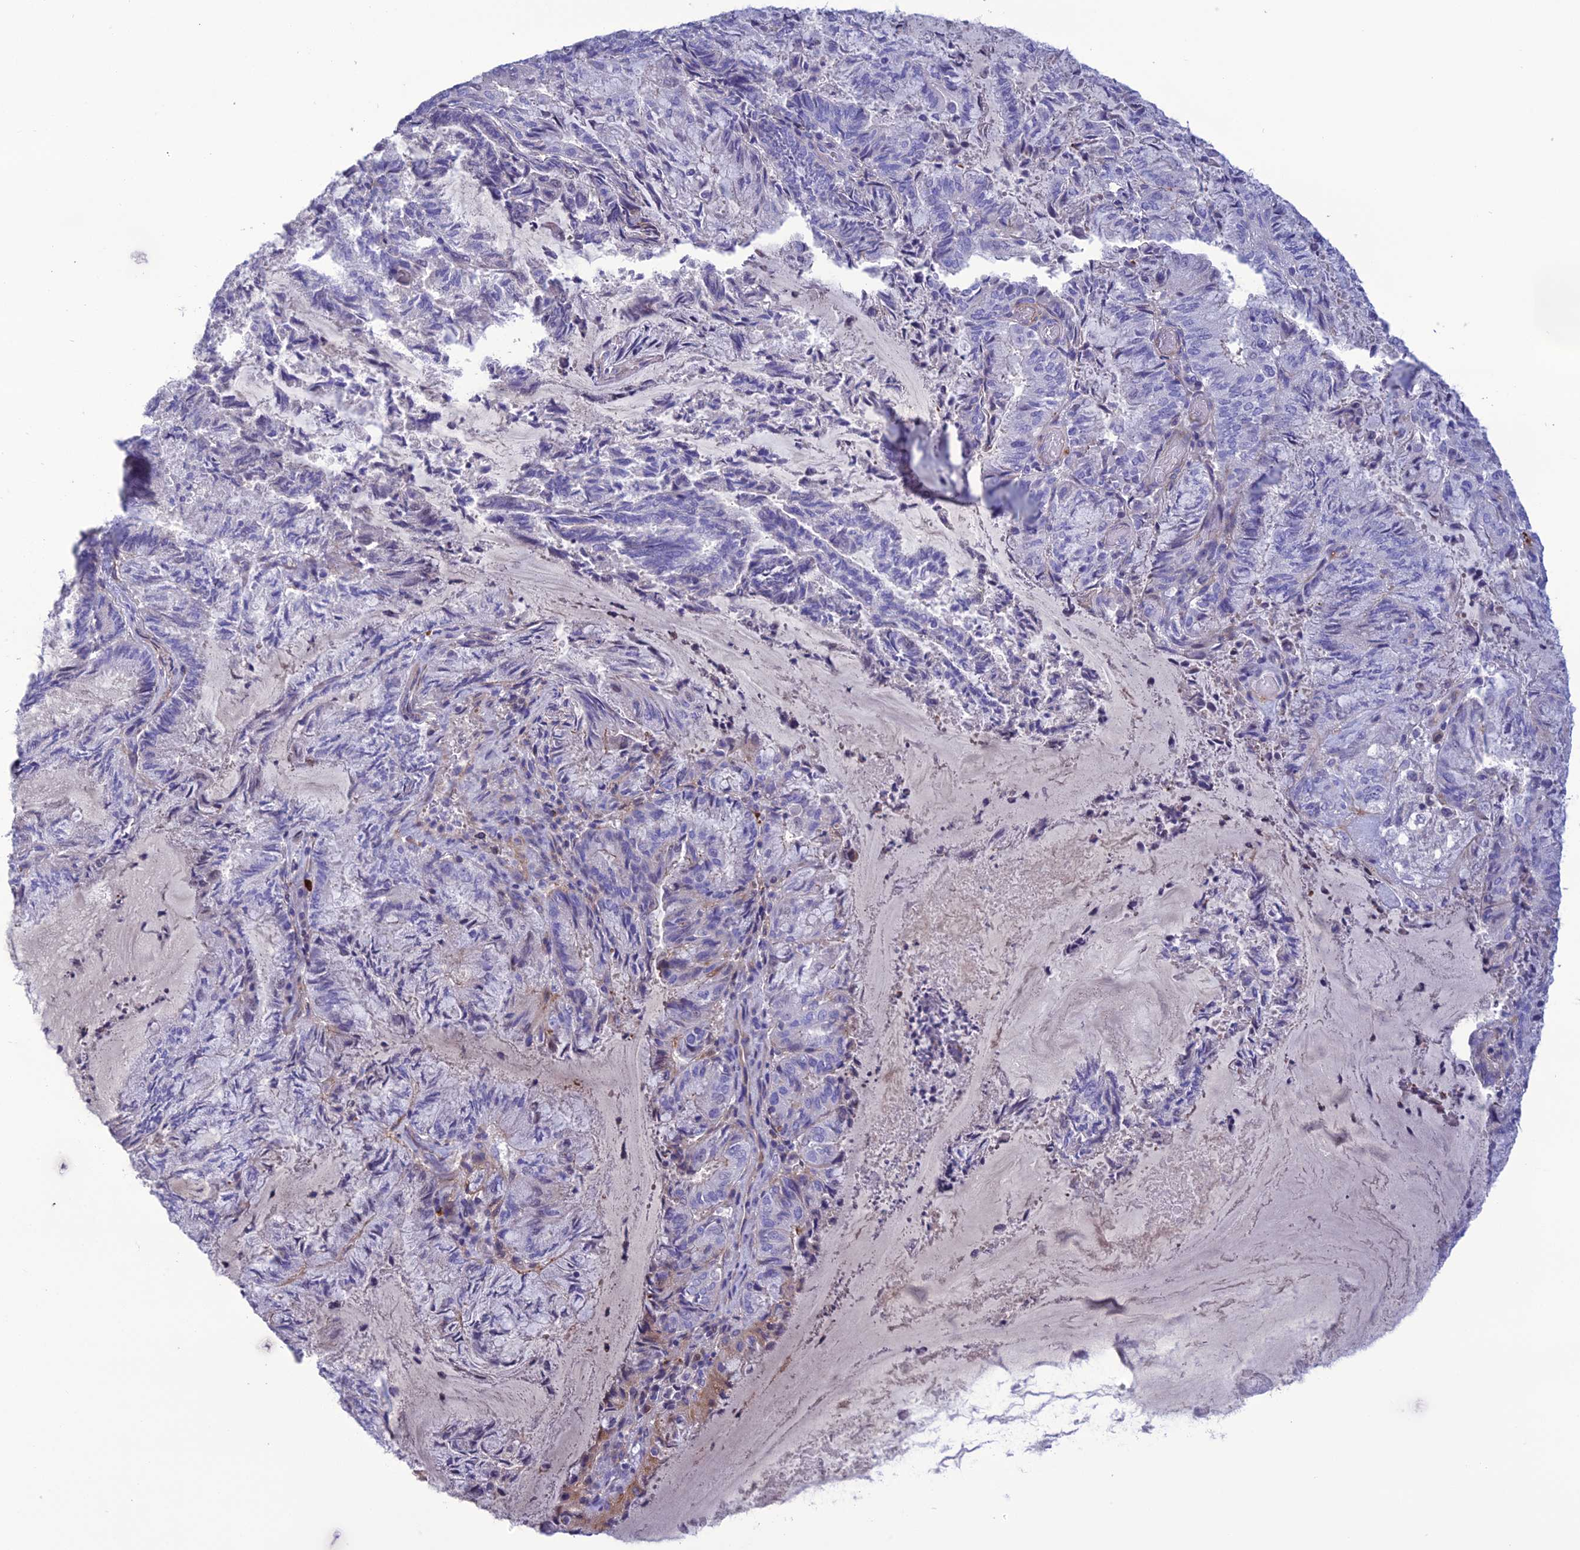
{"staining": {"intensity": "negative", "quantity": "none", "location": "none"}, "tissue": "endometrial cancer", "cell_type": "Tumor cells", "image_type": "cancer", "snomed": [{"axis": "morphology", "description": "Adenocarcinoma, NOS"}, {"axis": "topography", "description": "Endometrium"}], "caption": "Tumor cells are negative for protein expression in human endometrial cancer.", "gene": "OR56B1", "patient": {"sex": "female", "age": 80}}